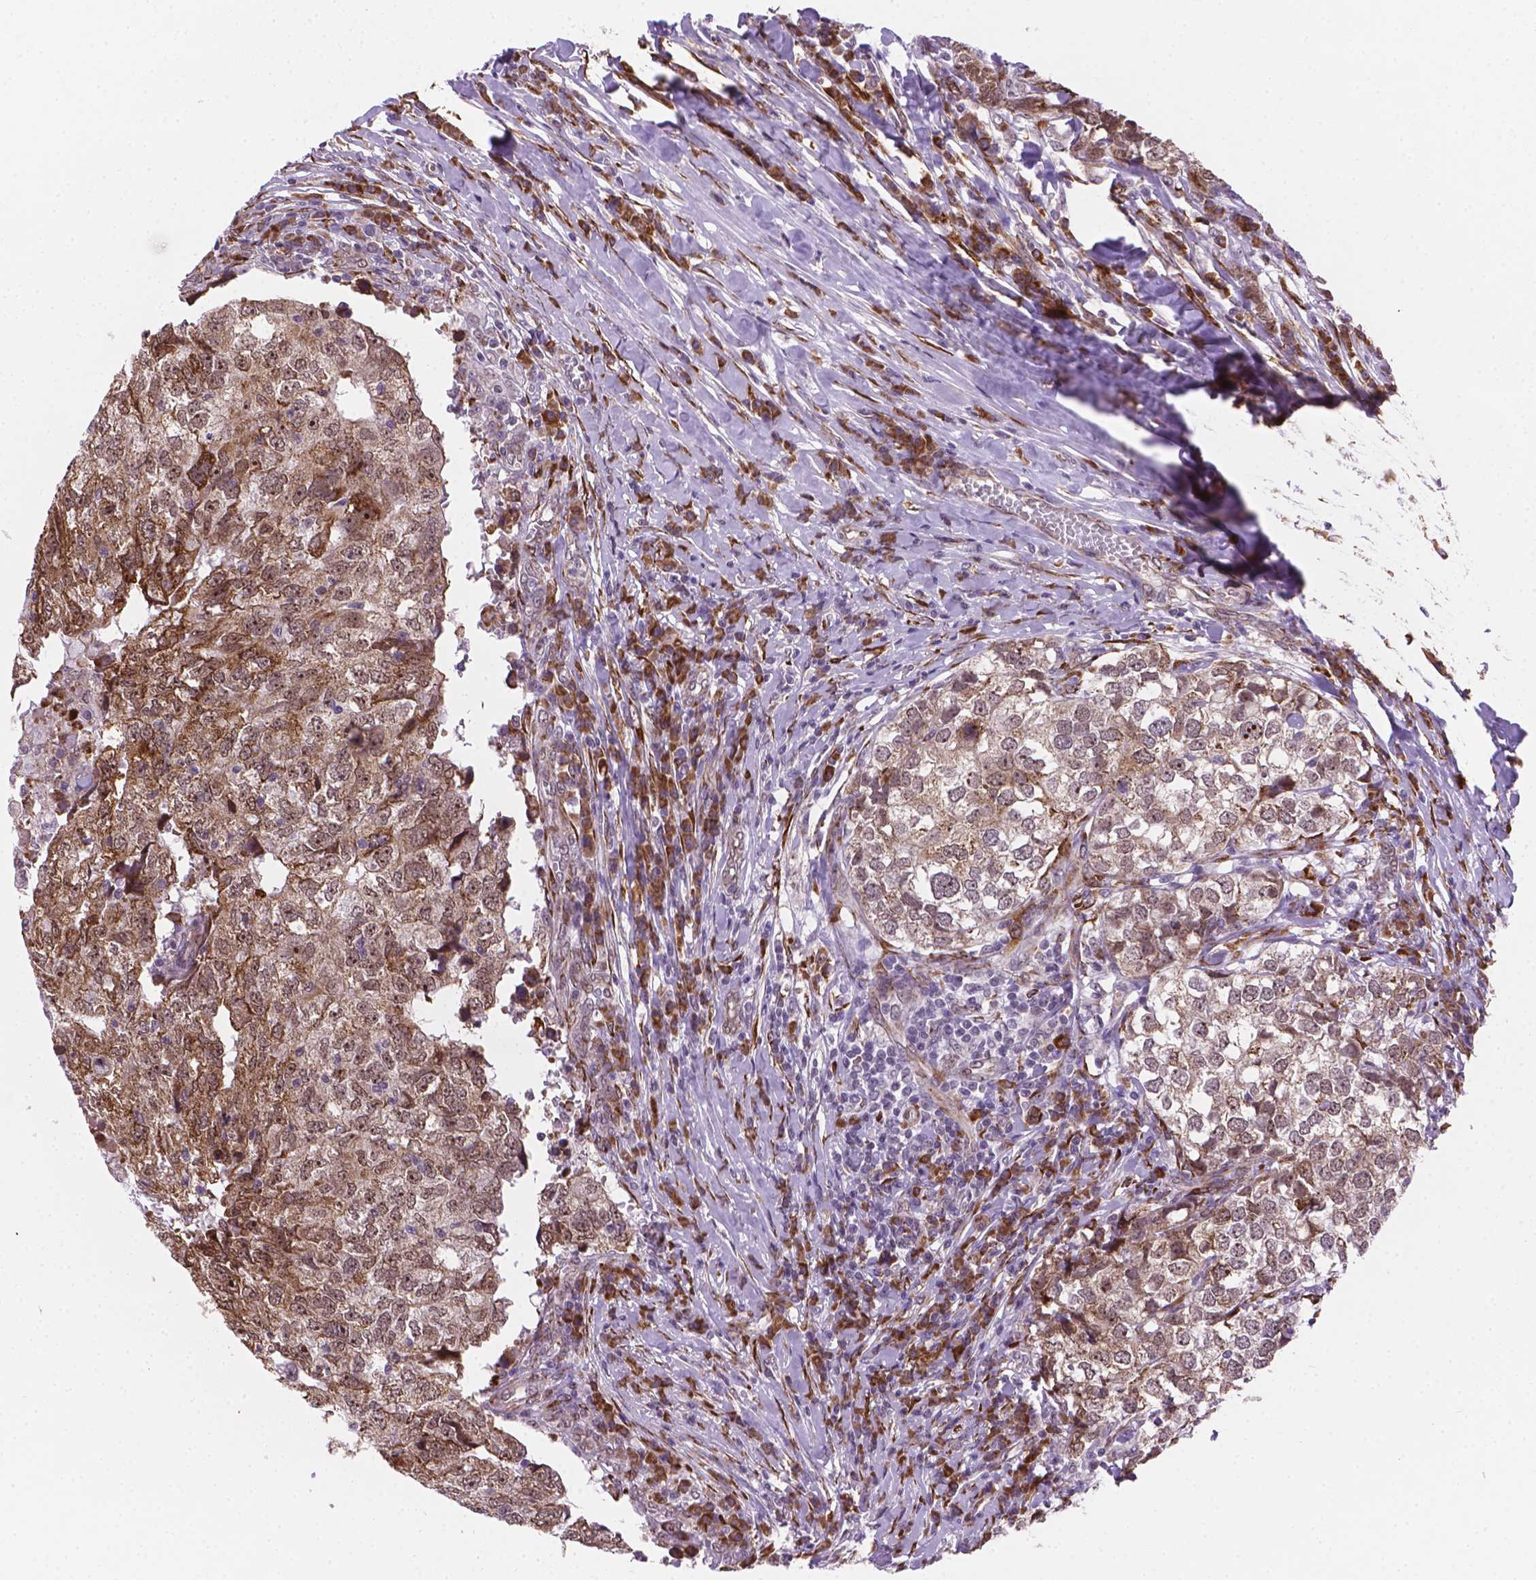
{"staining": {"intensity": "moderate", "quantity": ">75%", "location": "cytoplasmic/membranous,nuclear"}, "tissue": "breast cancer", "cell_type": "Tumor cells", "image_type": "cancer", "snomed": [{"axis": "morphology", "description": "Duct carcinoma"}, {"axis": "topography", "description": "Breast"}], "caption": "This image exhibits breast cancer (intraductal carcinoma) stained with immunohistochemistry (IHC) to label a protein in brown. The cytoplasmic/membranous and nuclear of tumor cells show moderate positivity for the protein. Nuclei are counter-stained blue.", "gene": "FNIP1", "patient": {"sex": "female", "age": 30}}